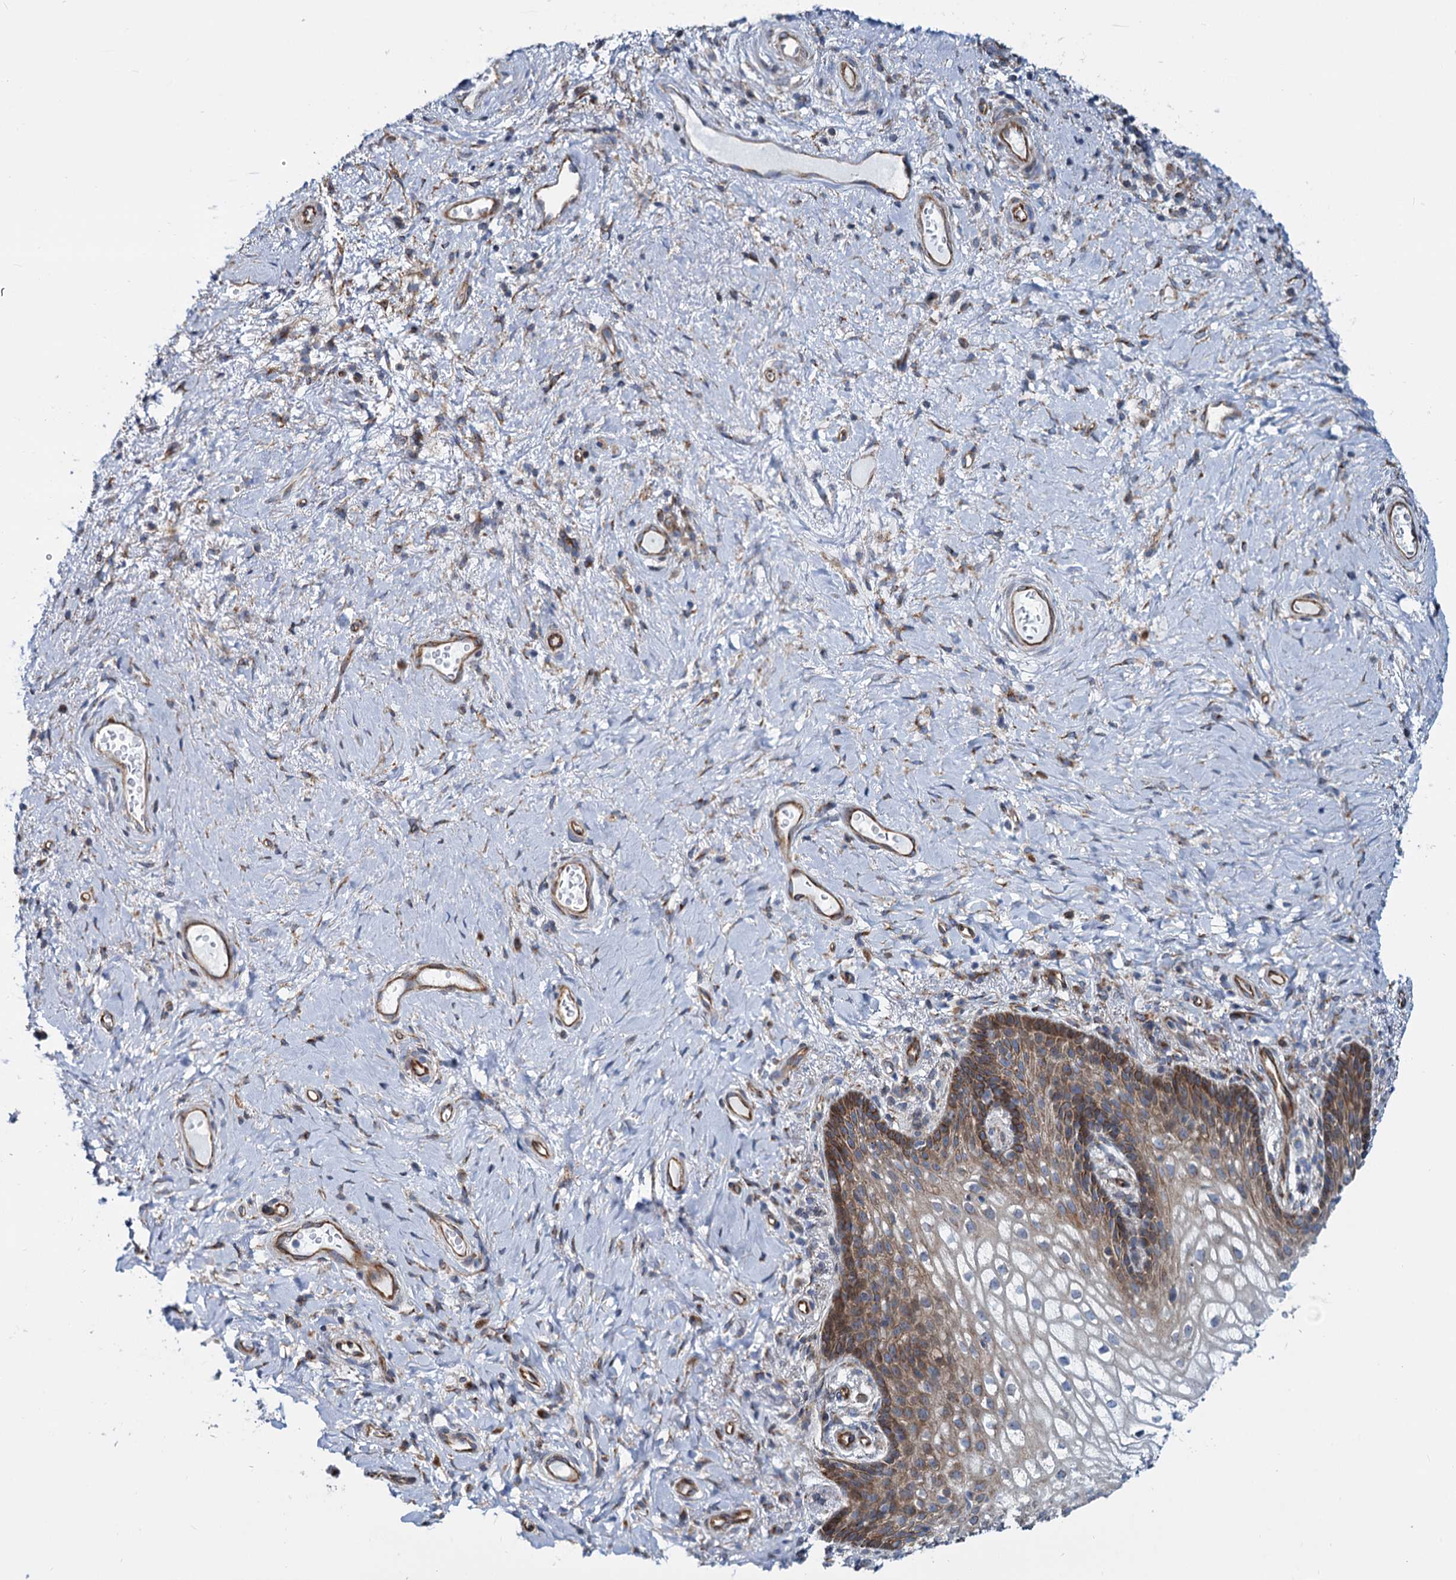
{"staining": {"intensity": "moderate", "quantity": "25%-75%", "location": "cytoplasmic/membranous"}, "tissue": "vagina", "cell_type": "Squamous epithelial cells", "image_type": "normal", "snomed": [{"axis": "morphology", "description": "Normal tissue, NOS"}, {"axis": "topography", "description": "Vagina"}], "caption": "Brown immunohistochemical staining in normal human vagina demonstrates moderate cytoplasmic/membranous positivity in about 25%-75% of squamous epithelial cells.", "gene": "PSEN1", "patient": {"sex": "female", "age": 60}}